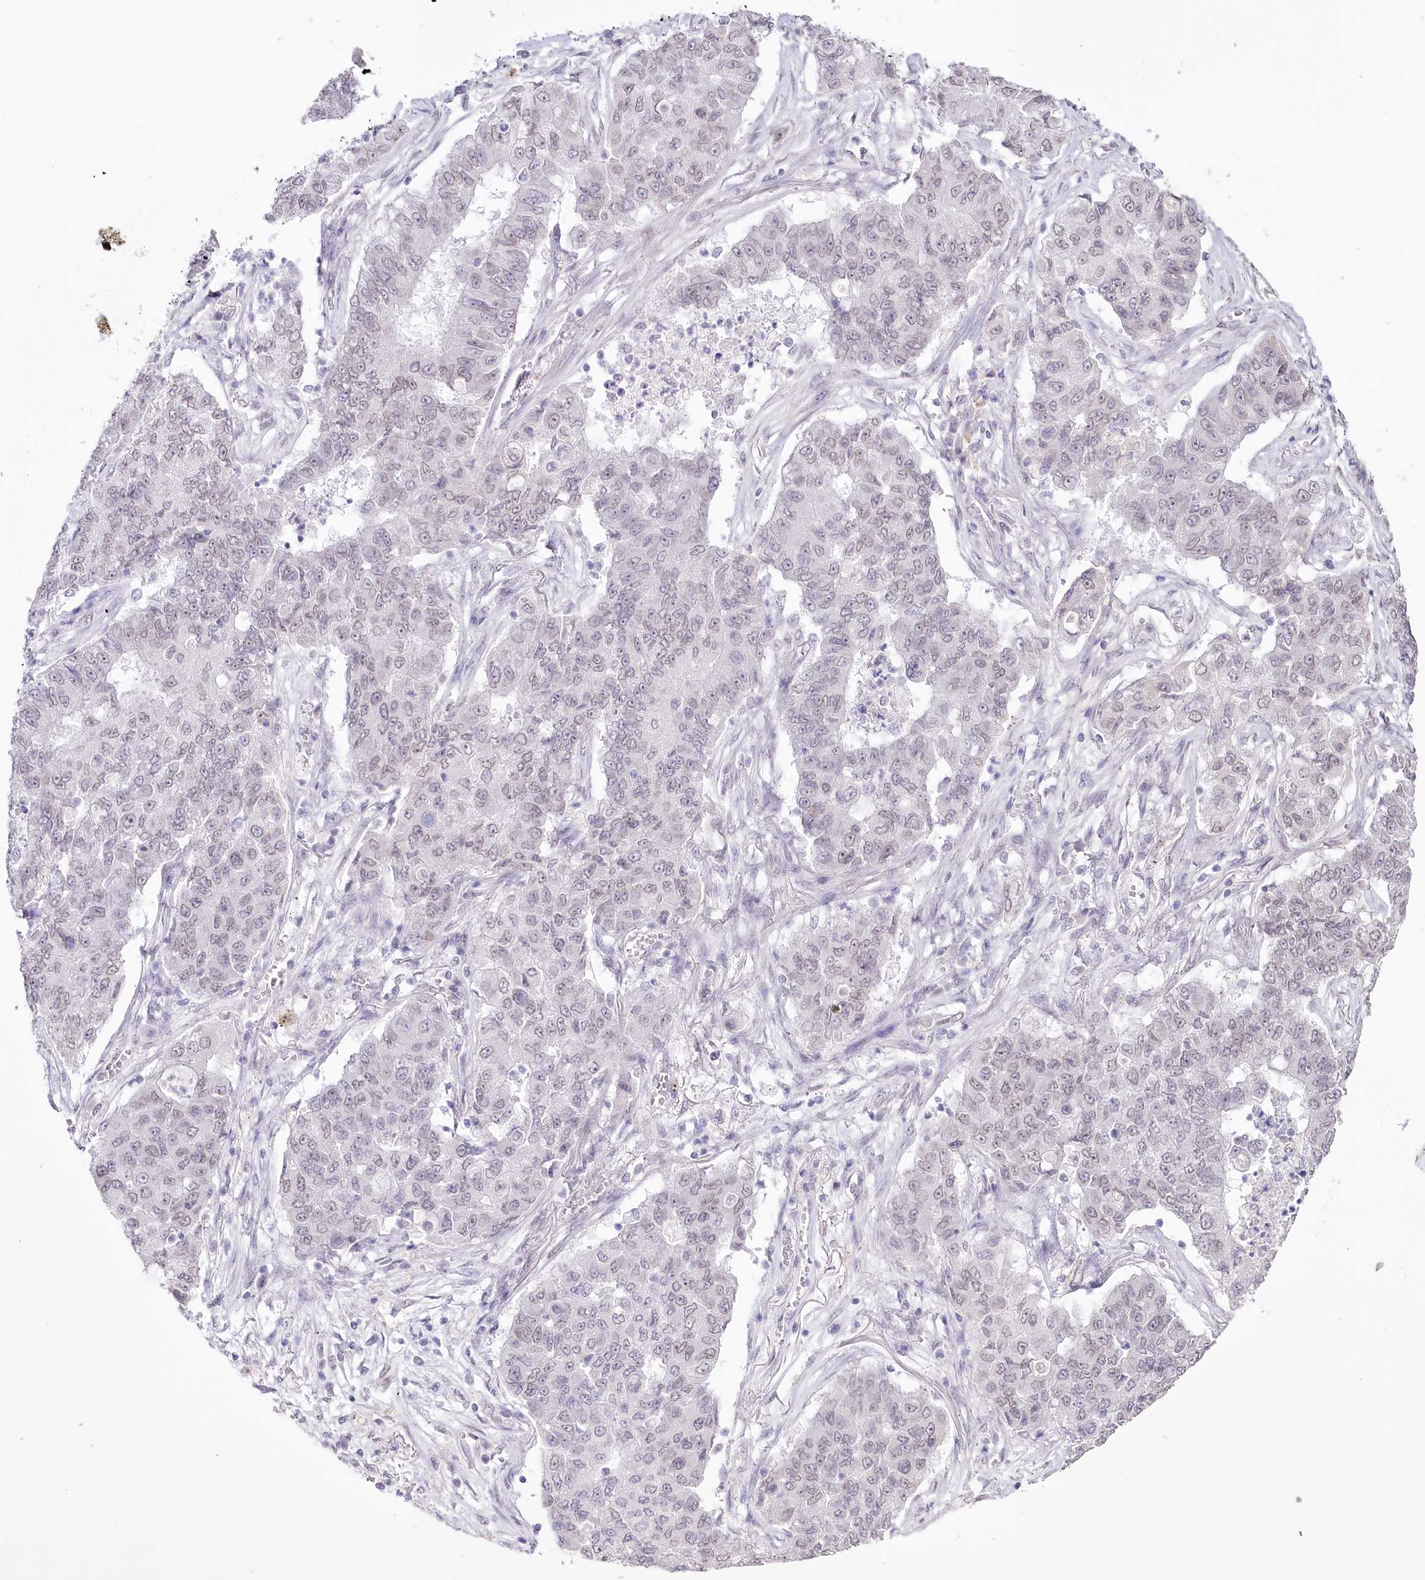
{"staining": {"intensity": "weak", "quantity": "<25%", "location": "nuclear"}, "tissue": "lung cancer", "cell_type": "Tumor cells", "image_type": "cancer", "snomed": [{"axis": "morphology", "description": "Squamous cell carcinoma, NOS"}, {"axis": "topography", "description": "Lung"}], "caption": "Photomicrograph shows no significant protein positivity in tumor cells of lung cancer.", "gene": "SLC39A10", "patient": {"sex": "male", "age": 74}}